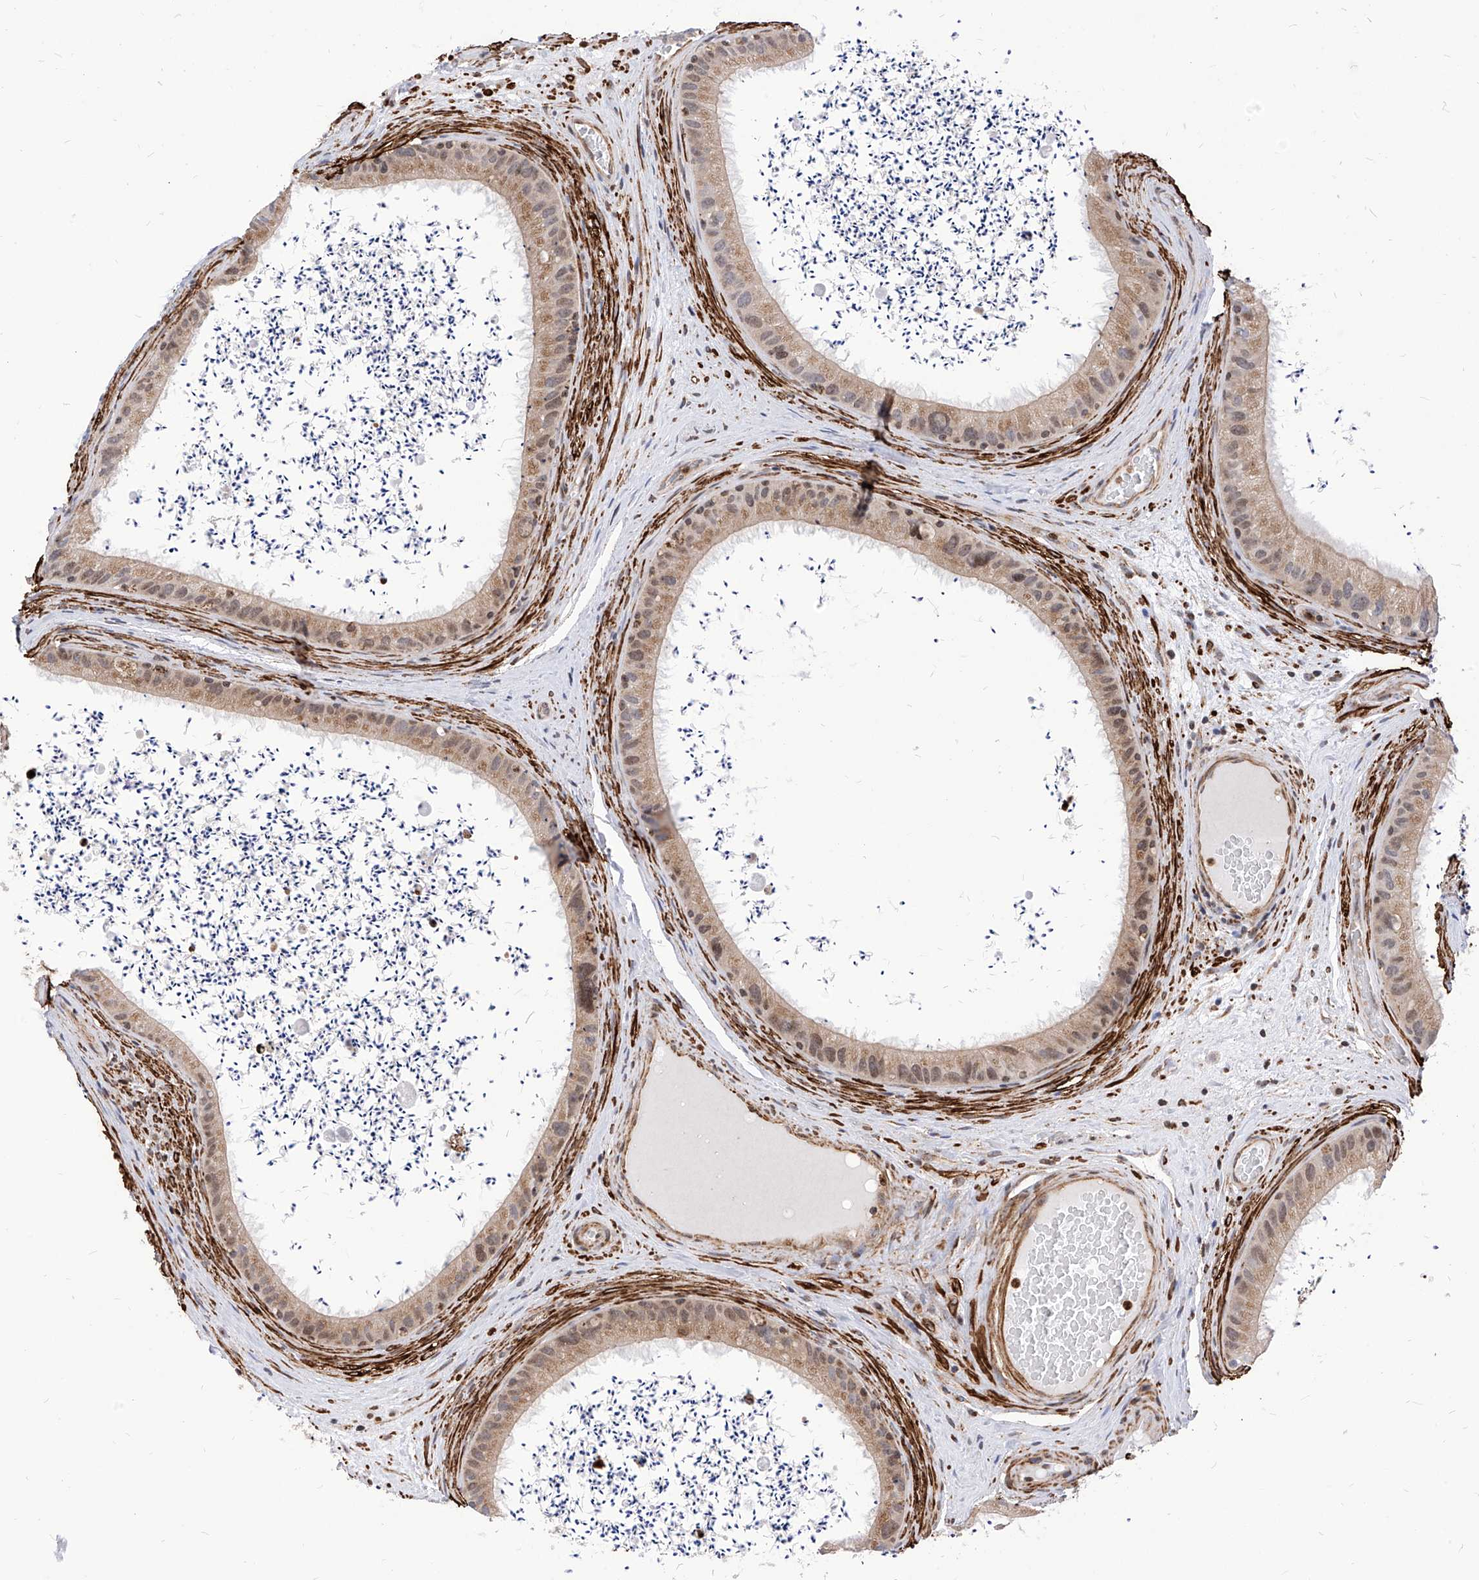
{"staining": {"intensity": "weak", "quantity": ">75%", "location": "cytoplasmic/membranous"}, "tissue": "epididymis", "cell_type": "Glandular cells", "image_type": "normal", "snomed": [{"axis": "morphology", "description": "Normal tissue, NOS"}, {"axis": "topography", "description": "Epididymis, spermatic cord, NOS"}], "caption": "Immunohistochemistry of normal human epididymis exhibits low levels of weak cytoplasmic/membranous expression in approximately >75% of glandular cells.", "gene": "TTLL8", "patient": {"sex": "male", "age": 50}}